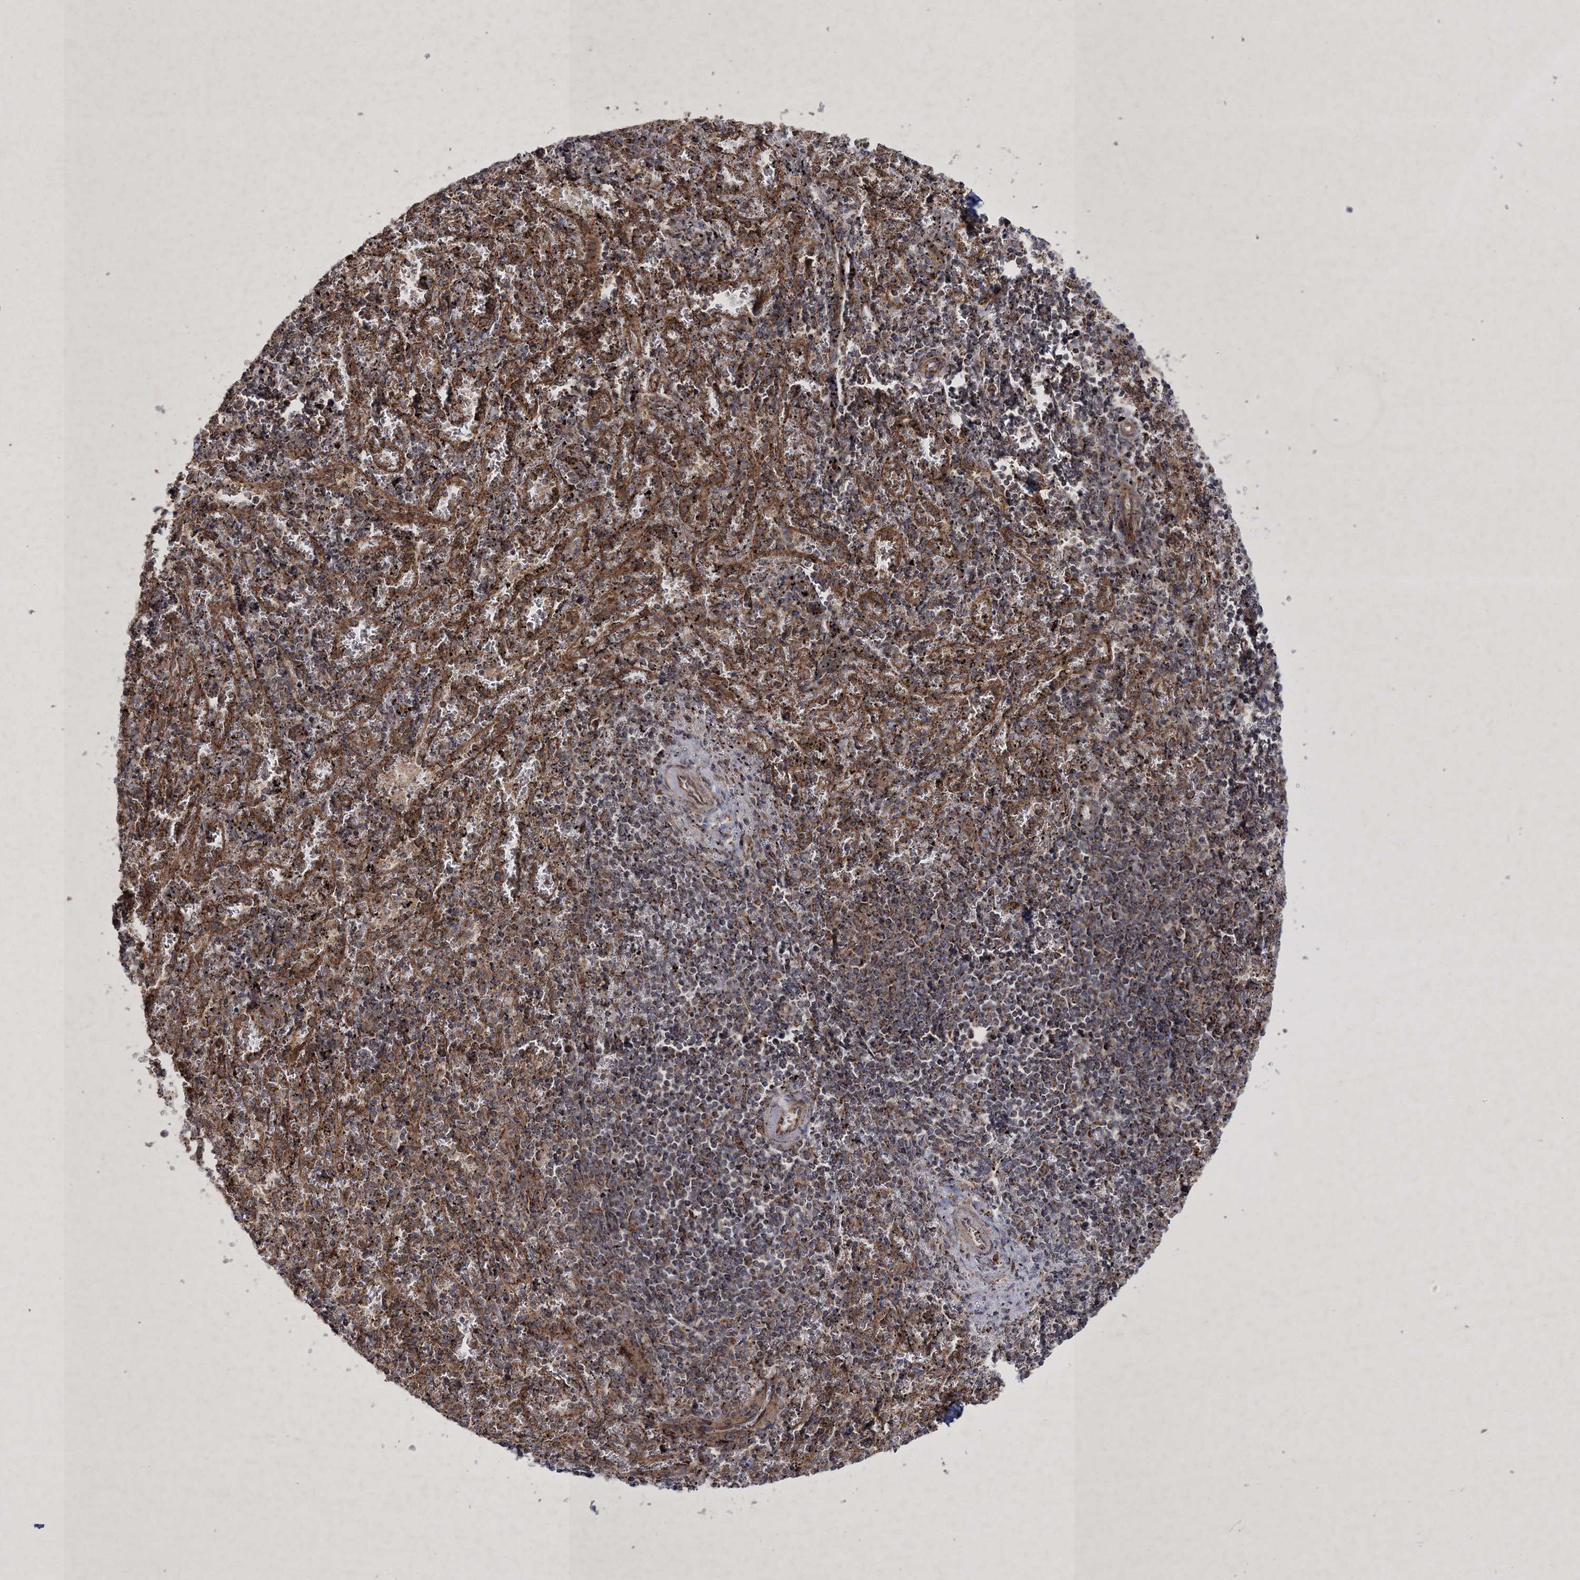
{"staining": {"intensity": "moderate", "quantity": "<25%", "location": "cytoplasmic/membranous"}, "tissue": "spleen", "cell_type": "Cells in red pulp", "image_type": "normal", "snomed": [{"axis": "morphology", "description": "Normal tissue, NOS"}, {"axis": "topography", "description": "Spleen"}], "caption": "Immunohistochemistry staining of unremarkable spleen, which exhibits low levels of moderate cytoplasmic/membranous positivity in approximately <25% of cells in red pulp indicating moderate cytoplasmic/membranous protein positivity. The staining was performed using DAB (3,3'-diaminobenzidine) (brown) for protein detection and nuclei were counterstained in hematoxylin (blue).", "gene": "SCRN3", "patient": {"sex": "male", "age": 11}}